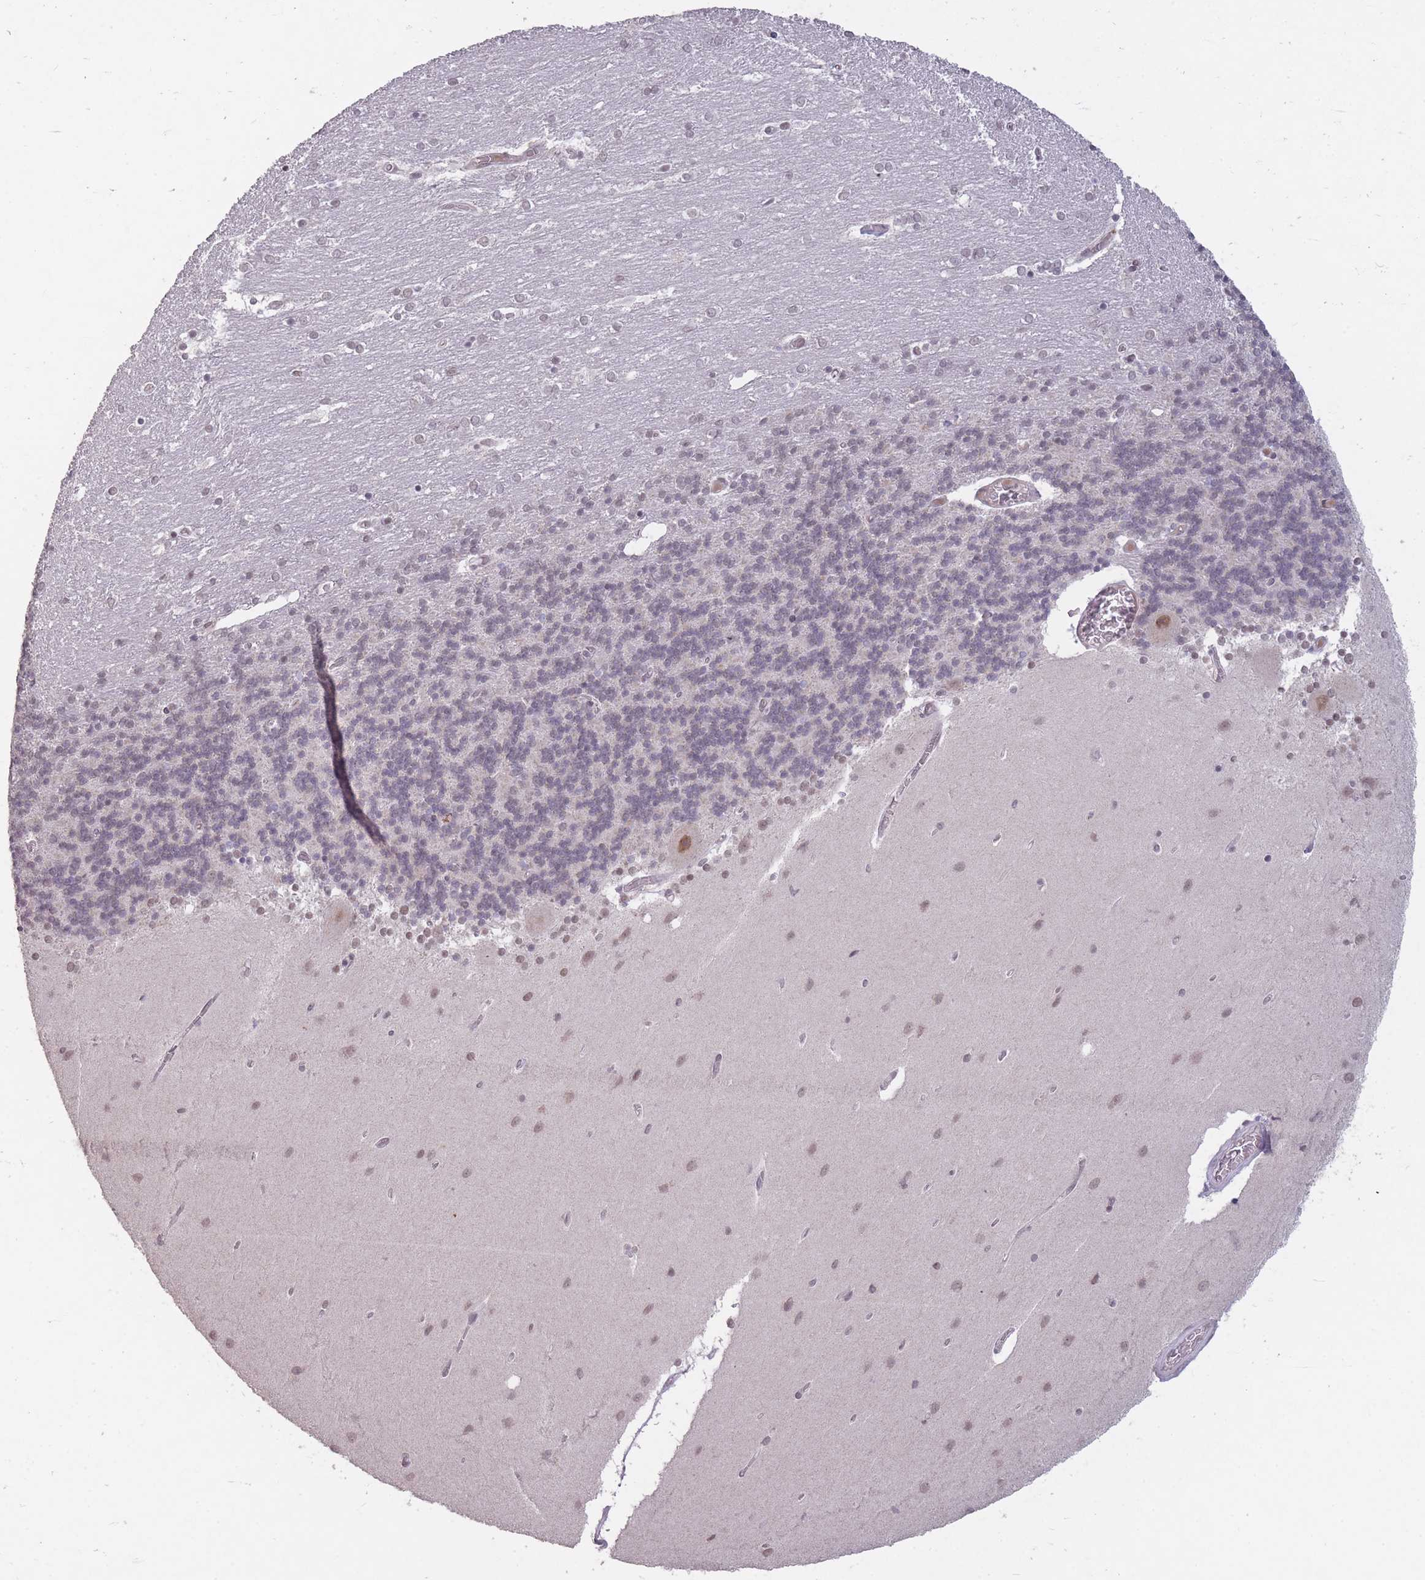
{"staining": {"intensity": "moderate", "quantity": "25%-75%", "location": "nuclear"}, "tissue": "cerebellum", "cell_type": "Cells in granular layer", "image_type": "normal", "snomed": [{"axis": "morphology", "description": "Normal tissue, NOS"}, {"axis": "topography", "description": "Cerebellum"}], "caption": "Immunohistochemistry staining of normal cerebellum, which exhibits medium levels of moderate nuclear positivity in approximately 25%-75% of cells in granular layer indicating moderate nuclear protein expression. The staining was performed using DAB (brown) for protein detection and nuclei were counterstained in hematoxylin (blue).", "gene": "HNRNPUL1", "patient": {"sex": "female", "age": 54}}